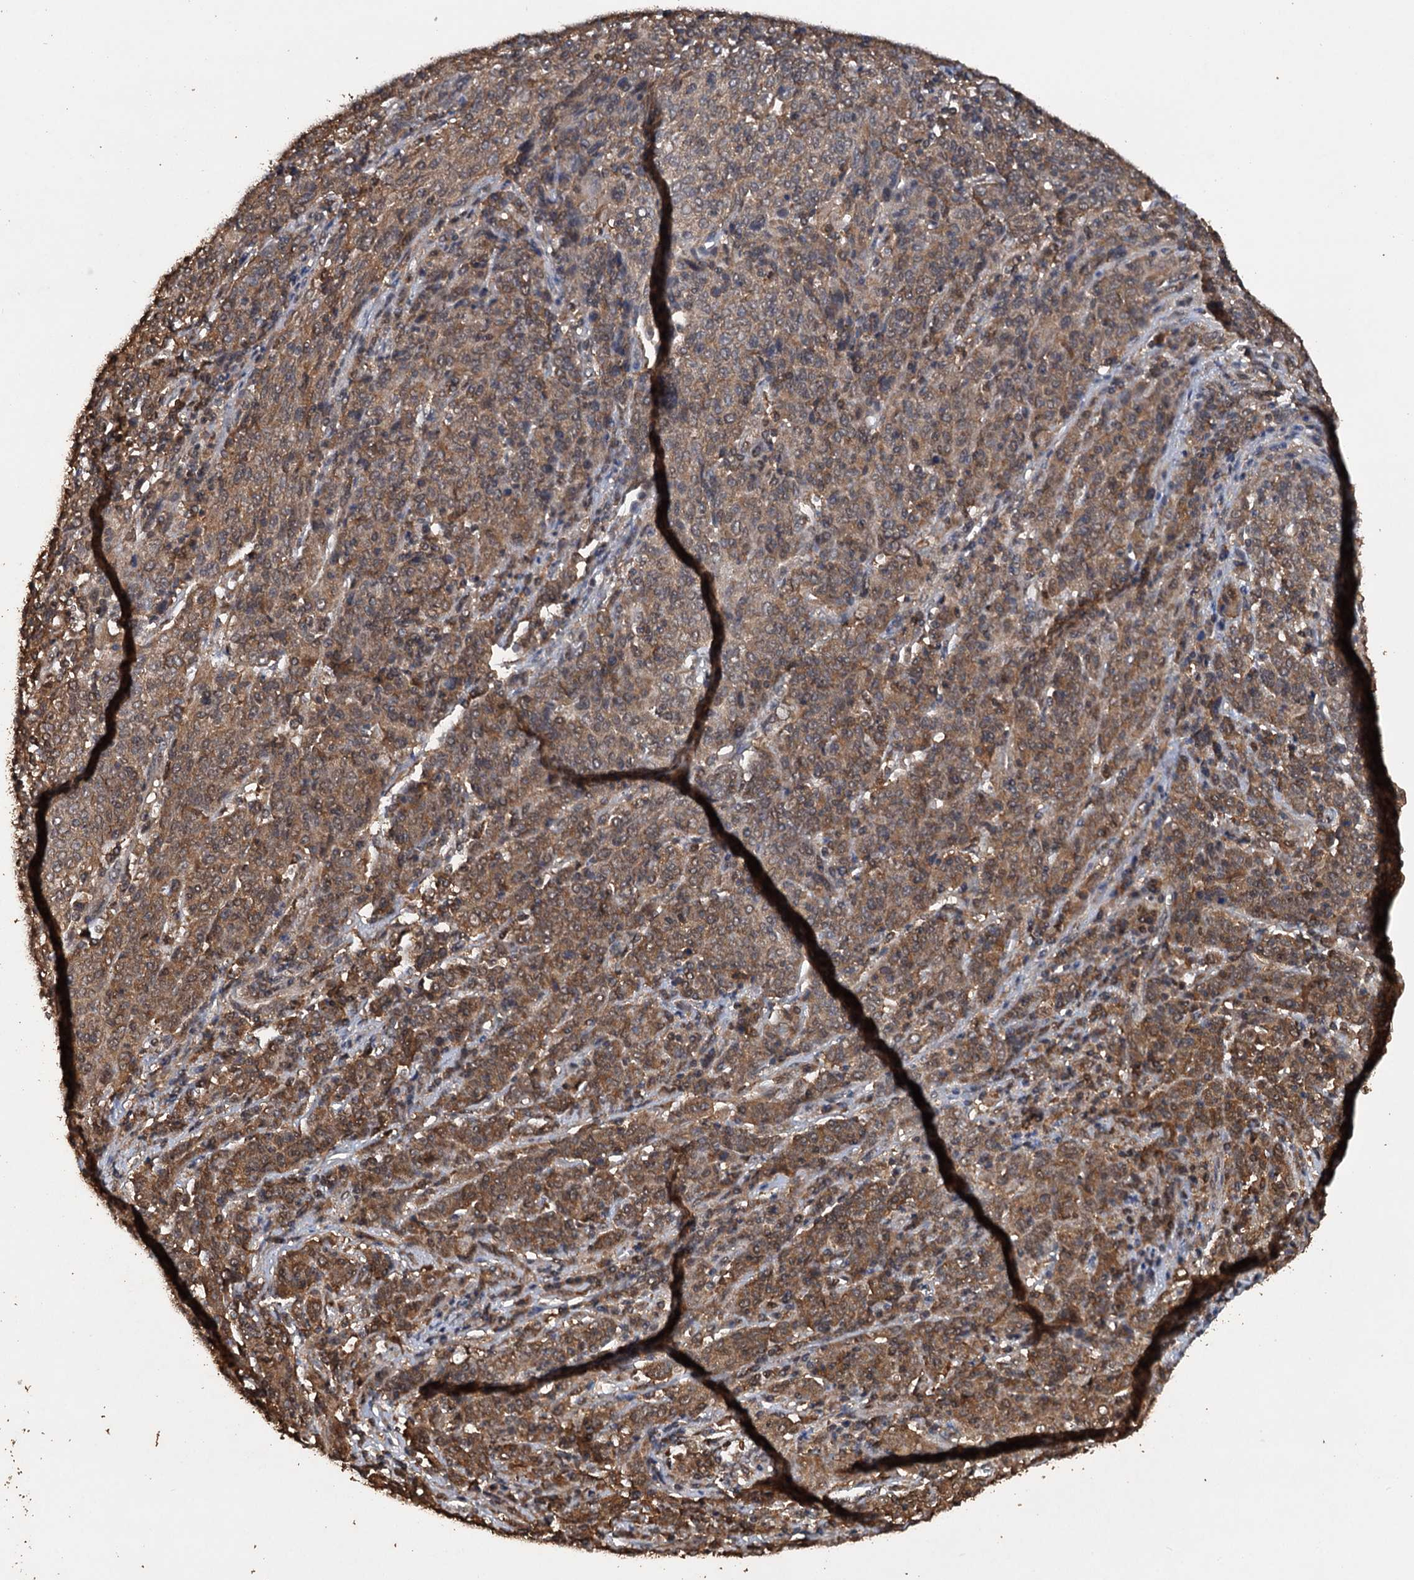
{"staining": {"intensity": "moderate", "quantity": ">75%", "location": "cytoplasmic/membranous,nuclear"}, "tissue": "cervical cancer", "cell_type": "Tumor cells", "image_type": "cancer", "snomed": [{"axis": "morphology", "description": "Squamous cell carcinoma, NOS"}, {"axis": "topography", "description": "Cervix"}], "caption": "Human cervical cancer (squamous cell carcinoma) stained for a protein (brown) demonstrates moderate cytoplasmic/membranous and nuclear positive positivity in approximately >75% of tumor cells.", "gene": "PSMD9", "patient": {"sex": "female", "age": 67}}